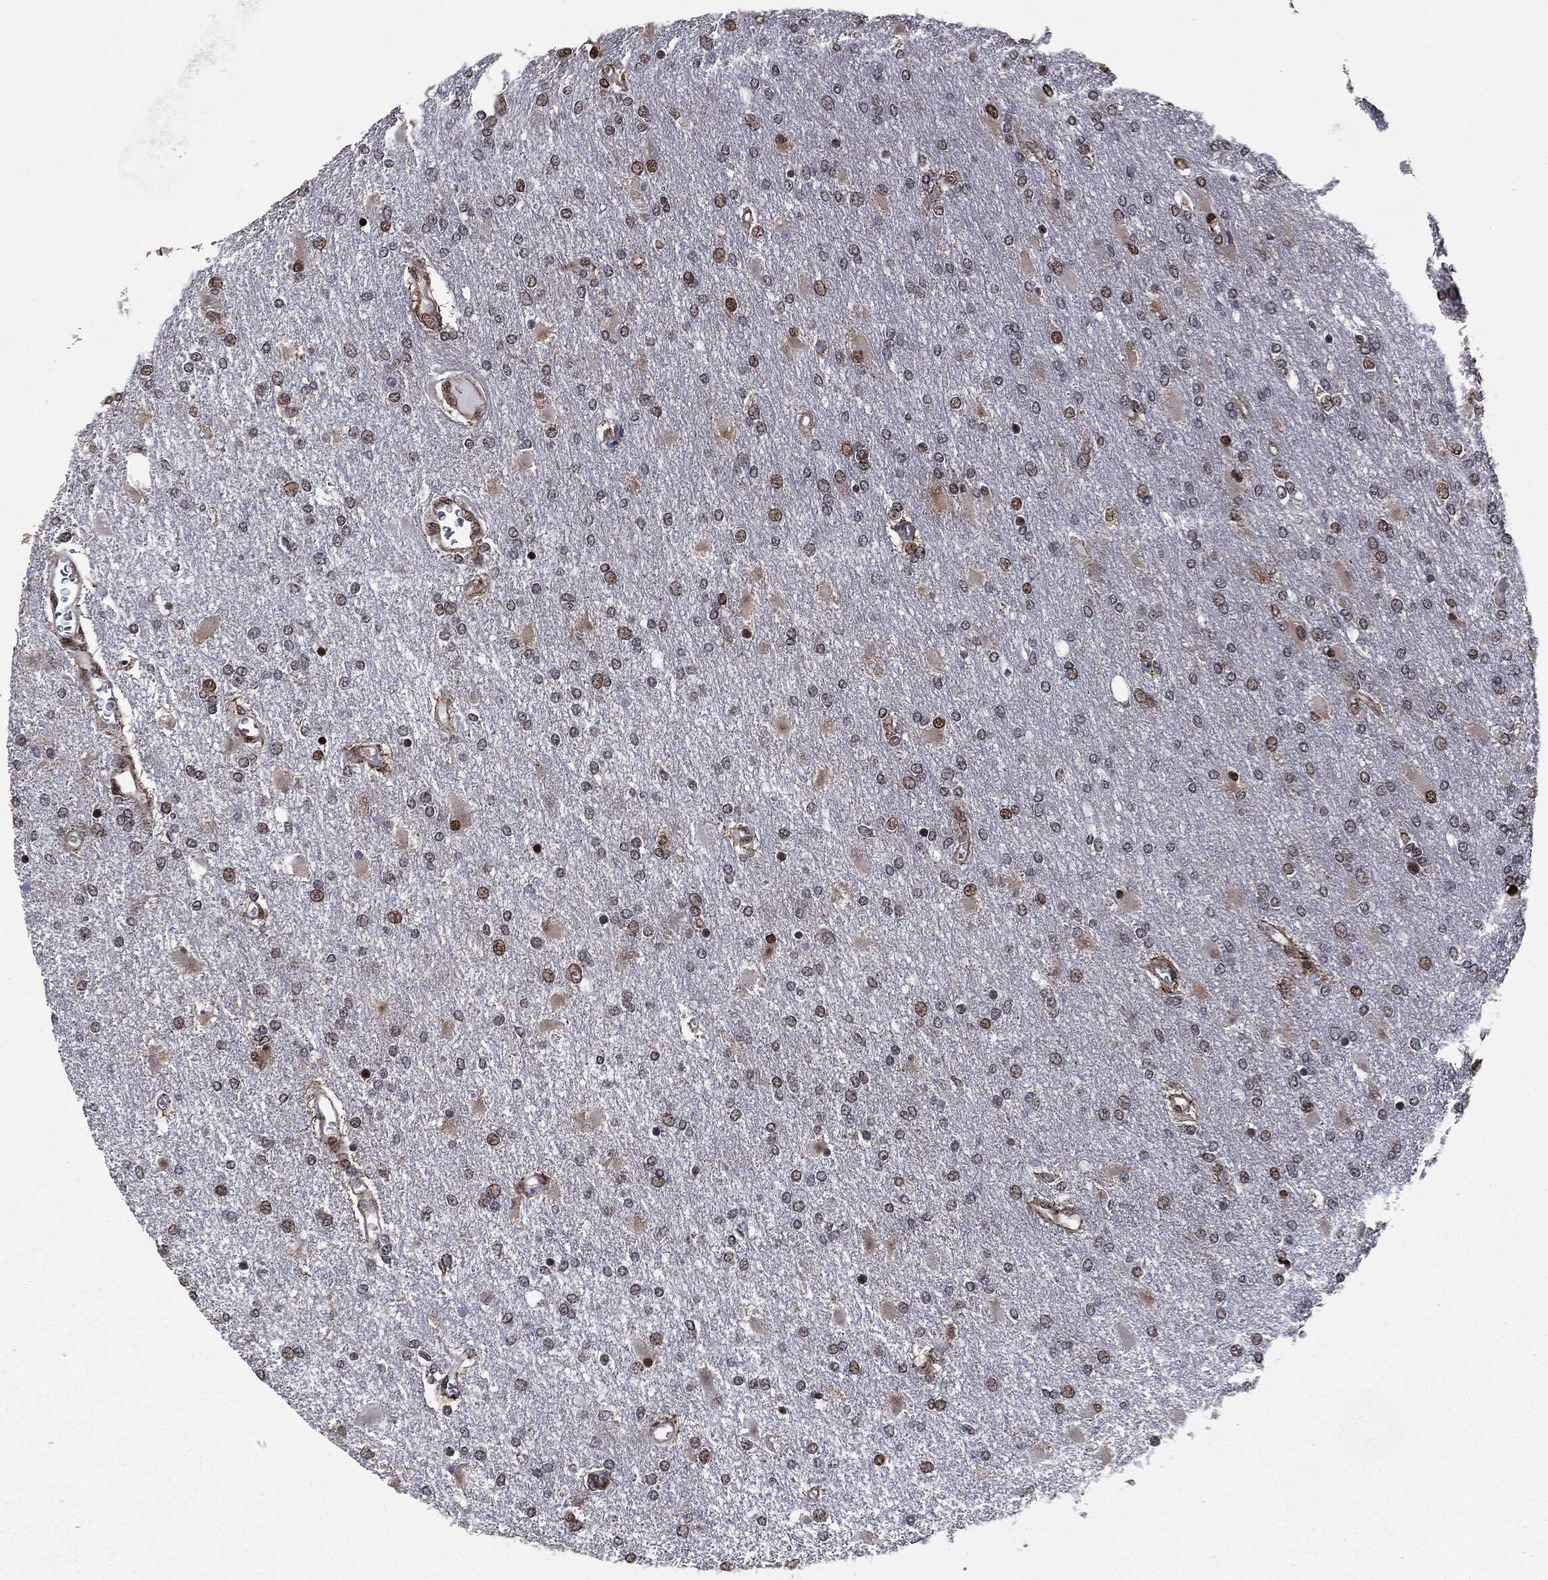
{"staining": {"intensity": "moderate", "quantity": "25%-75%", "location": "nuclear"}, "tissue": "glioma", "cell_type": "Tumor cells", "image_type": "cancer", "snomed": [{"axis": "morphology", "description": "Glioma, malignant, High grade"}, {"axis": "topography", "description": "Cerebral cortex"}], "caption": "A histopathology image of glioma stained for a protein shows moderate nuclear brown staining in tumor cells.", "gene": "DVL2", "patient": {"sex": "male", "age": 79}}